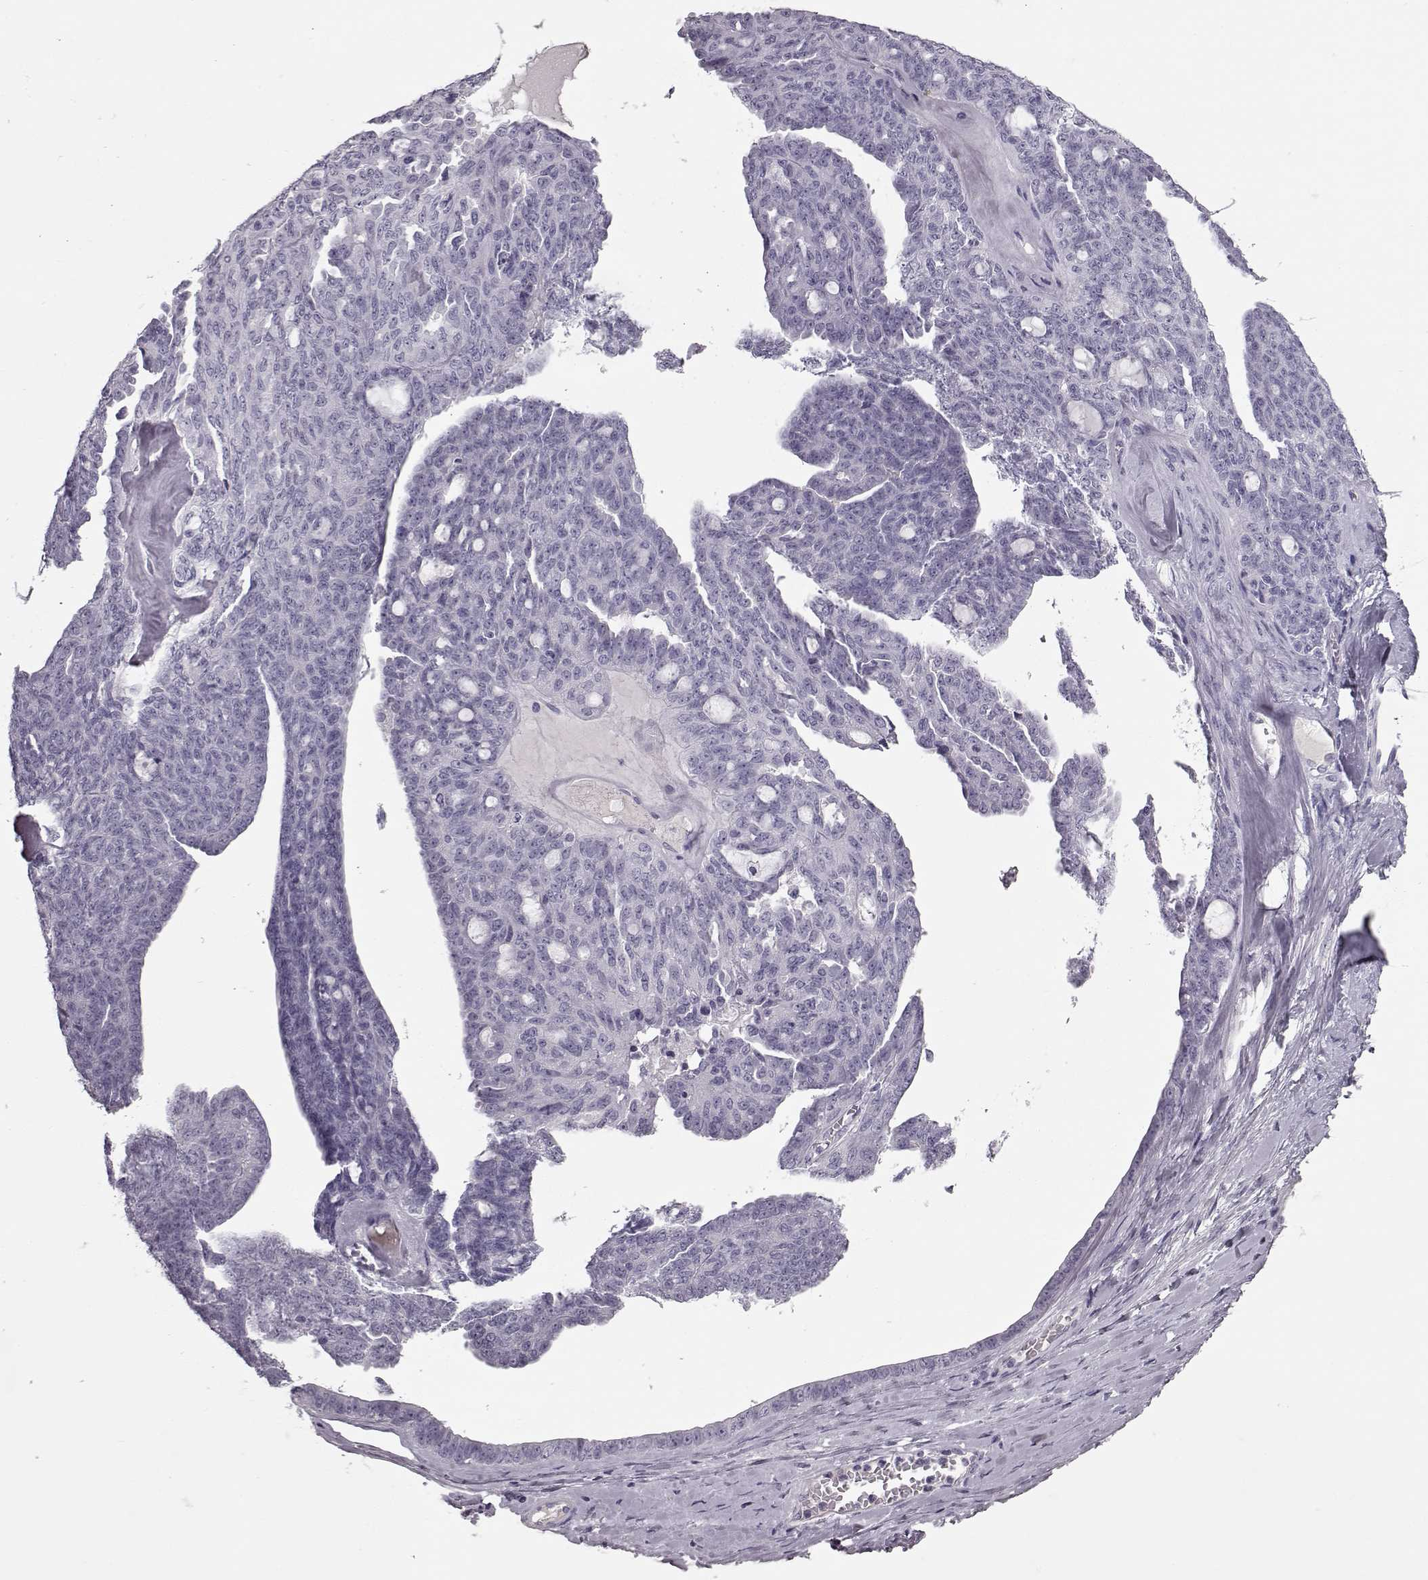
{"staining": {"intensity": "negative", "quantity": "none", "location": "none"}, "tissue": "ovarian cancer", "cell_type": "Tumor cells", "image_type": "cancer", "snomed": [{"axis": "morphology", "description": "Cystadenocarcinoma, serous, NOS"}, {"axis": "topography", "description": "Ovary"}], "caption": "Tumor cells are negative for brown protein staining in ovarian cancer (serous cystadenocarcinoma). The staining was performed using DAB to visualize the protein expression in brown, while the nuclei were stained in blue with hematoxylin (Magnification: 20x).", "gene": "CCL19", "patient": {"sex": "female", "age": 71}}